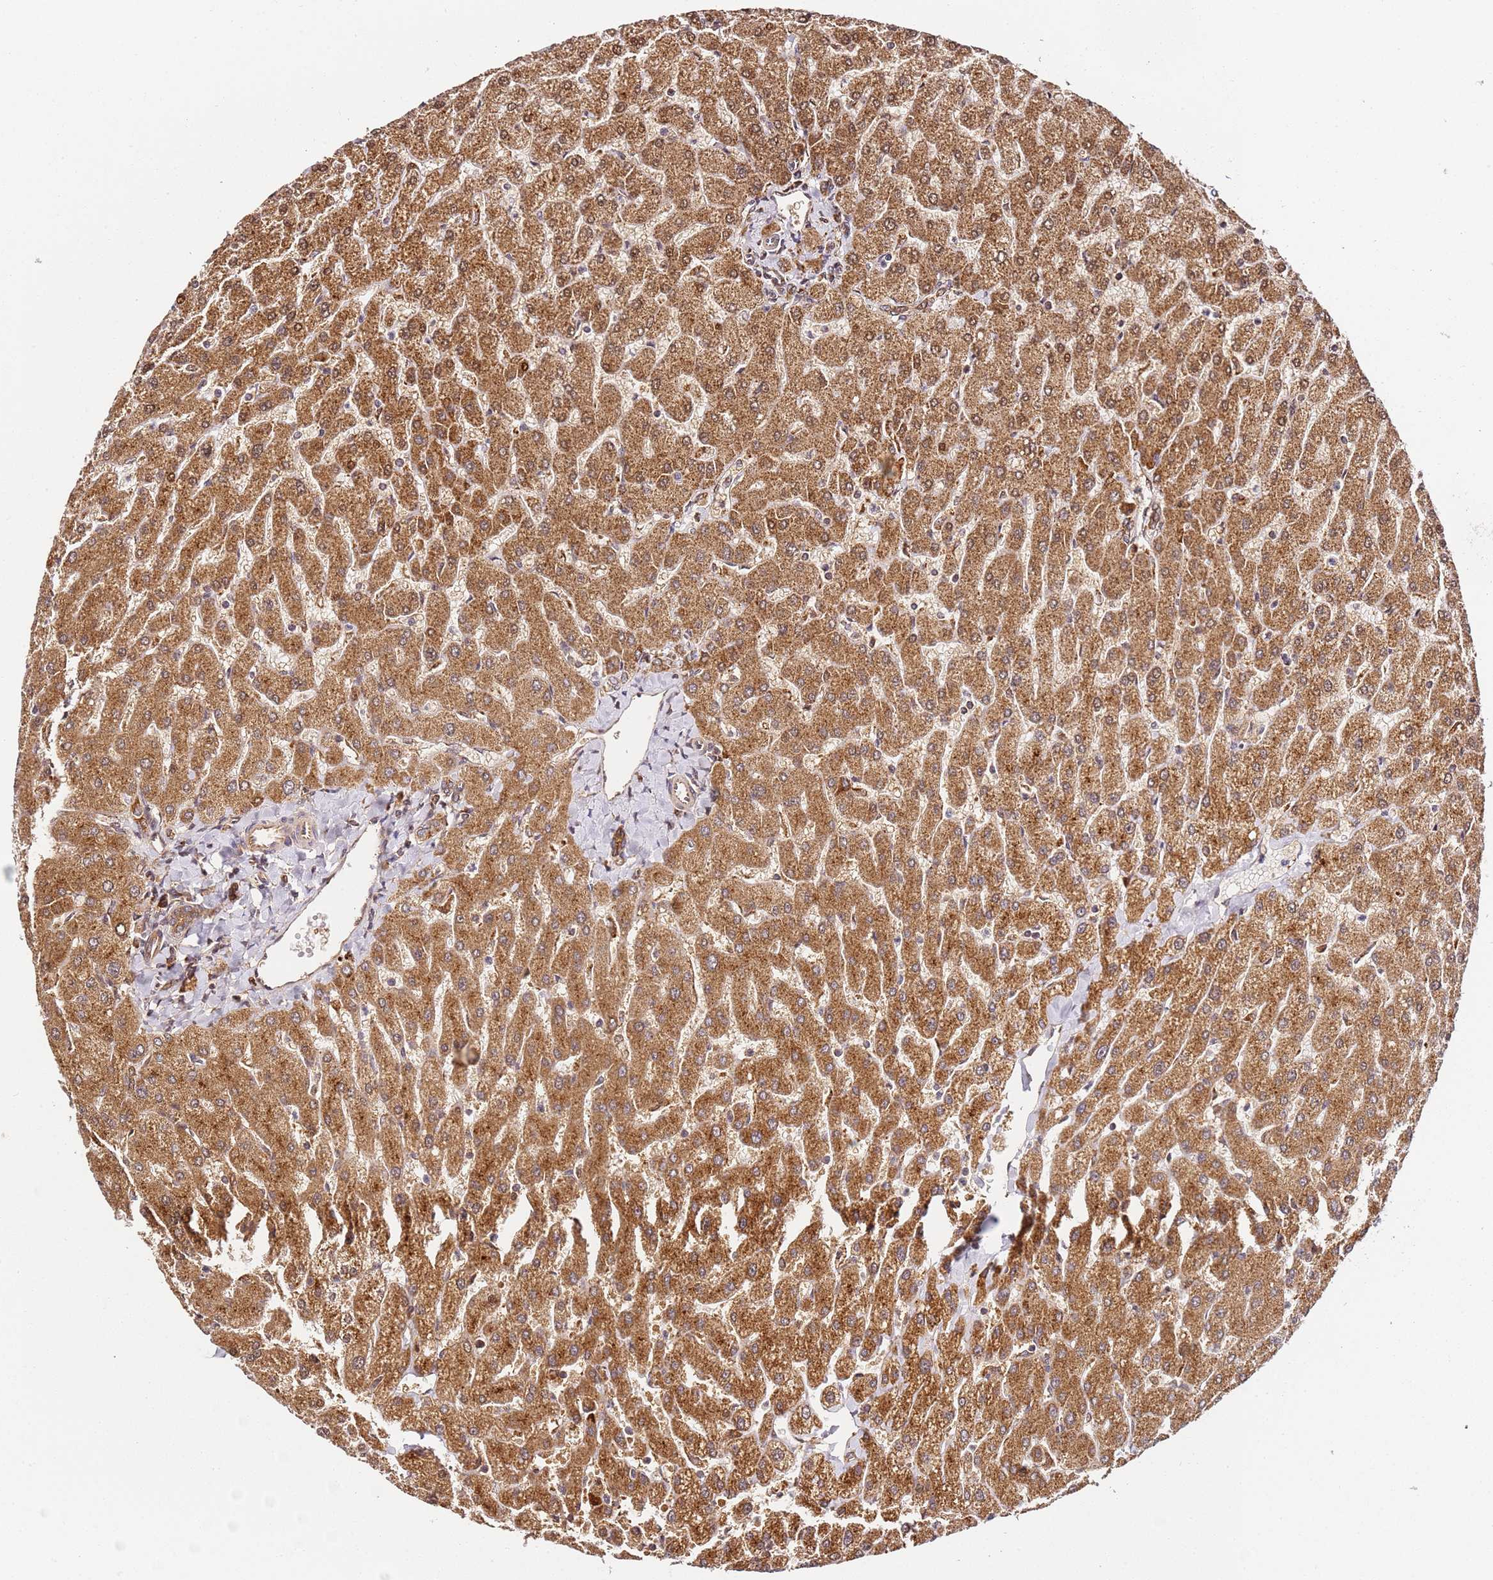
{"staining": {"intensity": "moderate", "quantity": ">75%", "location": "cytoplasmic/membranous"}, "tissue": "liver", "cell_type": "Cholangiocytes", "image_type": "normal", "snomed": [{"axis": "morphology", "description": "Normal tissue, NOS"}, {"axis": "topography", "description": "Liver"}], "caption": "Immunohistochemistry (IHC) (DAB (3,3'-diaminobenzidine)) staining of unremarkable liver demonstrates moderate cytoplasmic/membranous protein expression in approximately >75% of cholangiocytes.", "gene": "SMOX", "patient": {"sex": "male", "age": 55}}